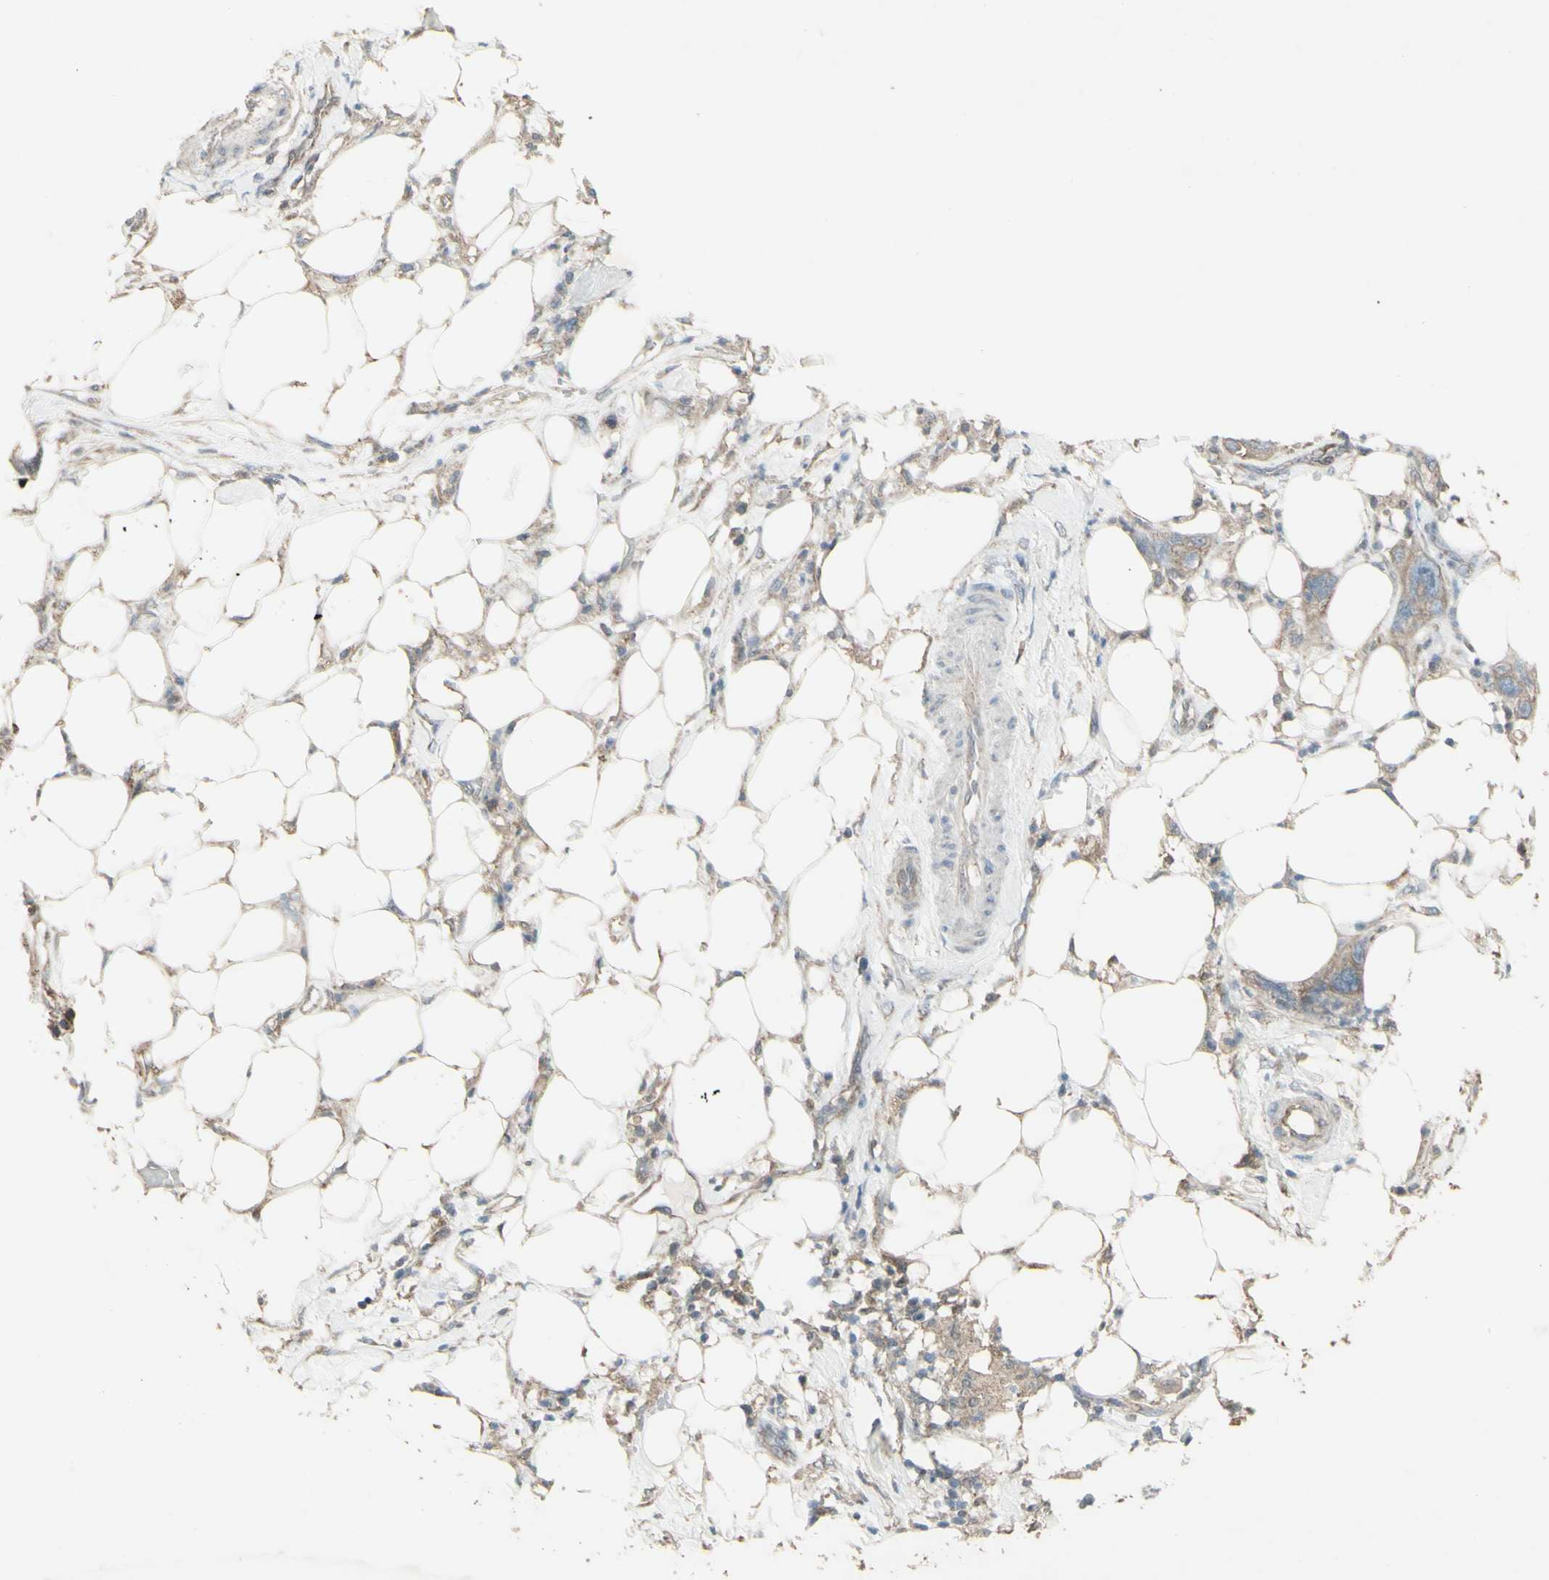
{"staining": {"intensity": "moderate", "quantity": ">75%", "location": "cytoplasmic/membranous"}, "tissue": "pancreatic cancer", "cell_type": "Tumor cells", "image_type": "cancer", "snomed": [{"axis": "morphology", "description": "Adenocarcinoma, NOS"}, {"axis": "topography", "description": "Pancreas"}], "caption": "Pancreatic adenocarcinoma tissue displays moderate cytoplasmic/membranous positivity in approximately >75% of tumor cells (Brightfield microscopy of DAB IHC at high magnification).", "gene": "FXYD3", "patient": {"sex": "female", "age": 71}}